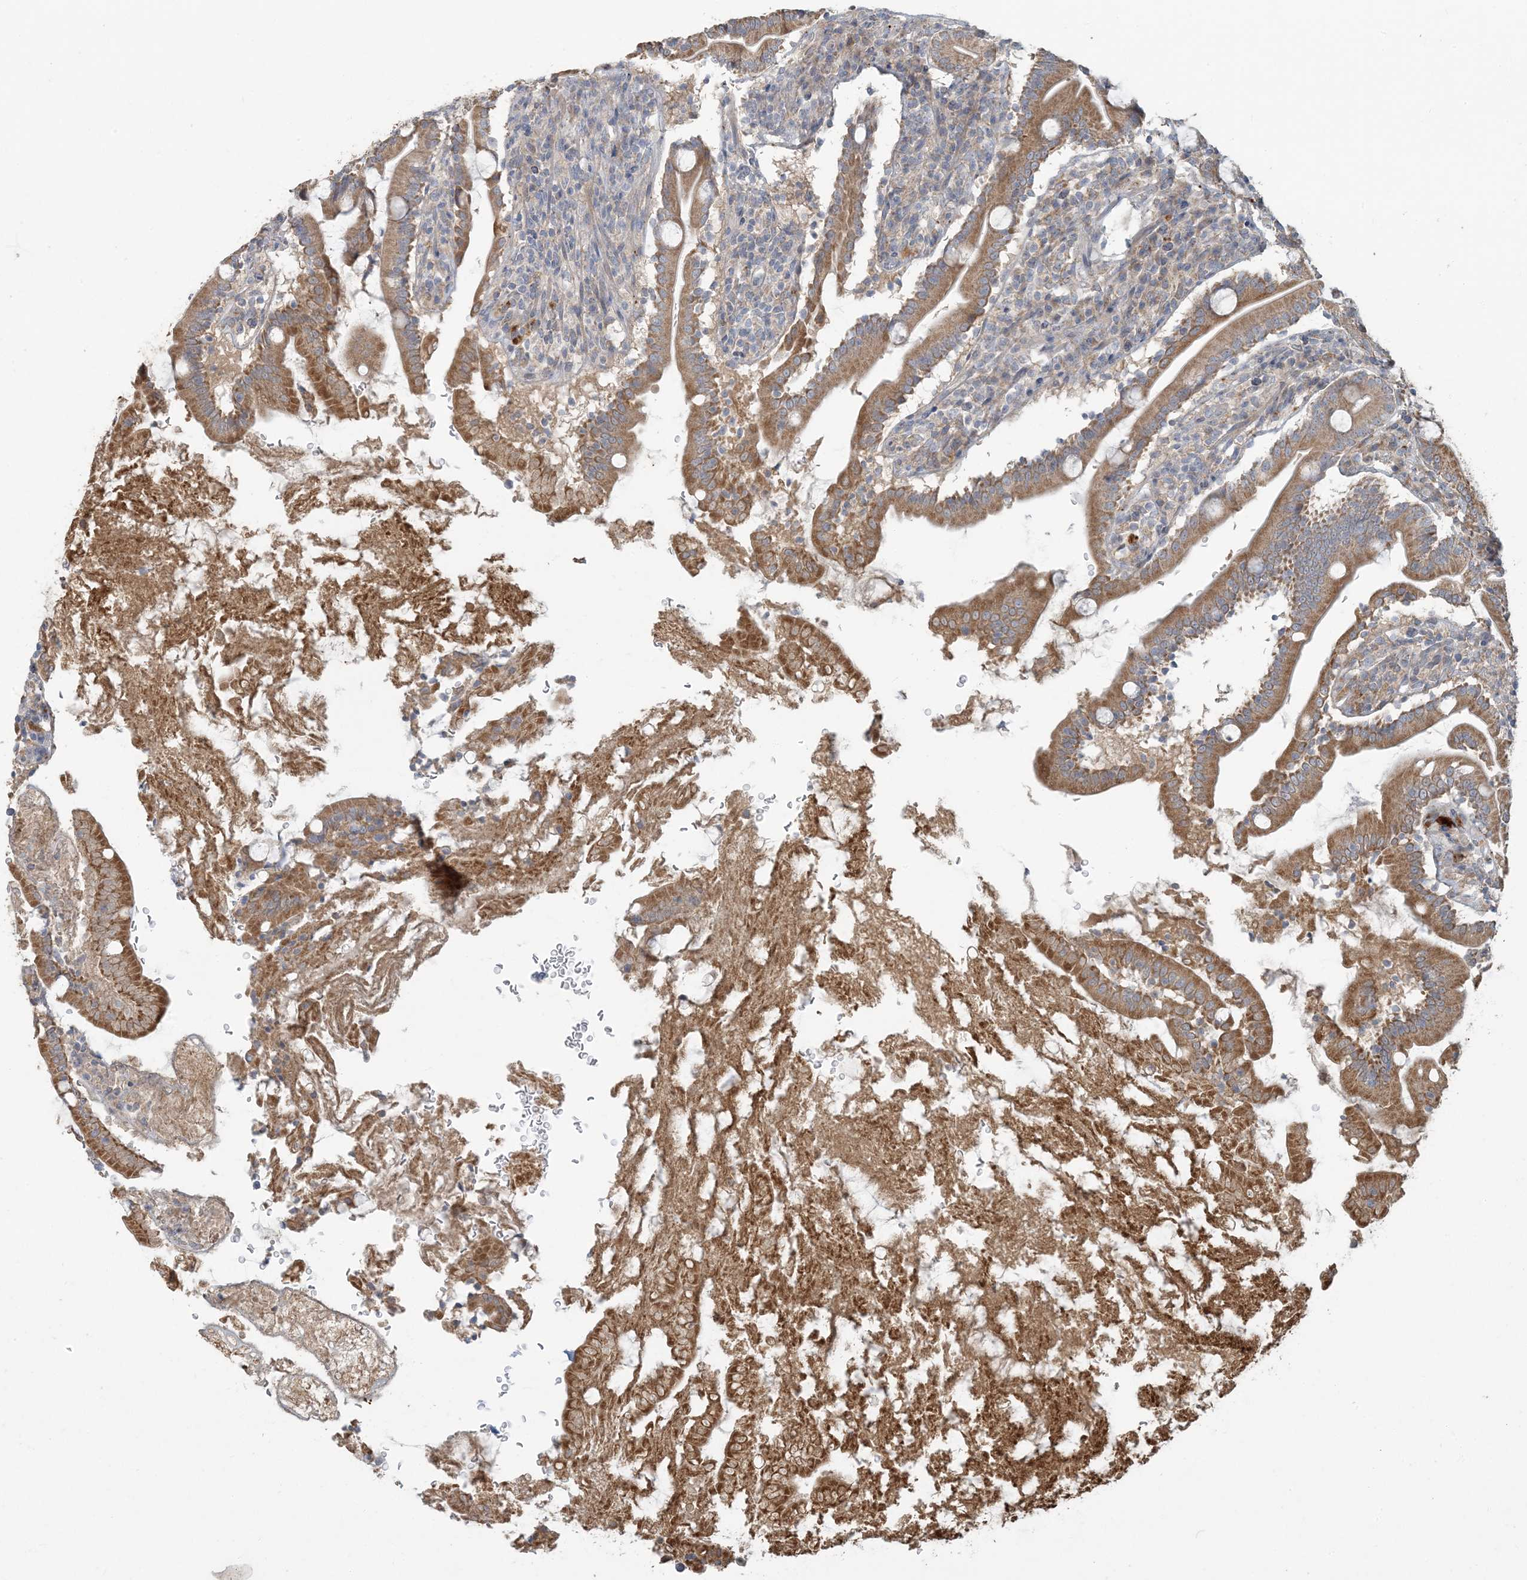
{"staining": {"intensity": "moderate", "quantity": ">75%", "location": "cytoplasmic/membranous"}, "tissue": "duodenum", "cell_type": "Glandular cells", "image_type": "normal", "snomed": [{"axis": "morphology", "description": "Normal tissue, NOS"}, {"axis": "topography", "description": "Duodenum"}], "caption": "Immunohistochemistry (DAB) staining of unremarkable human duodenum reveals moderate cytoplasmic/membranous protein expression in approximately >75% of glandular cells.", "gene": "LTN1", "patient": {"sex": "male", "age": 35}}